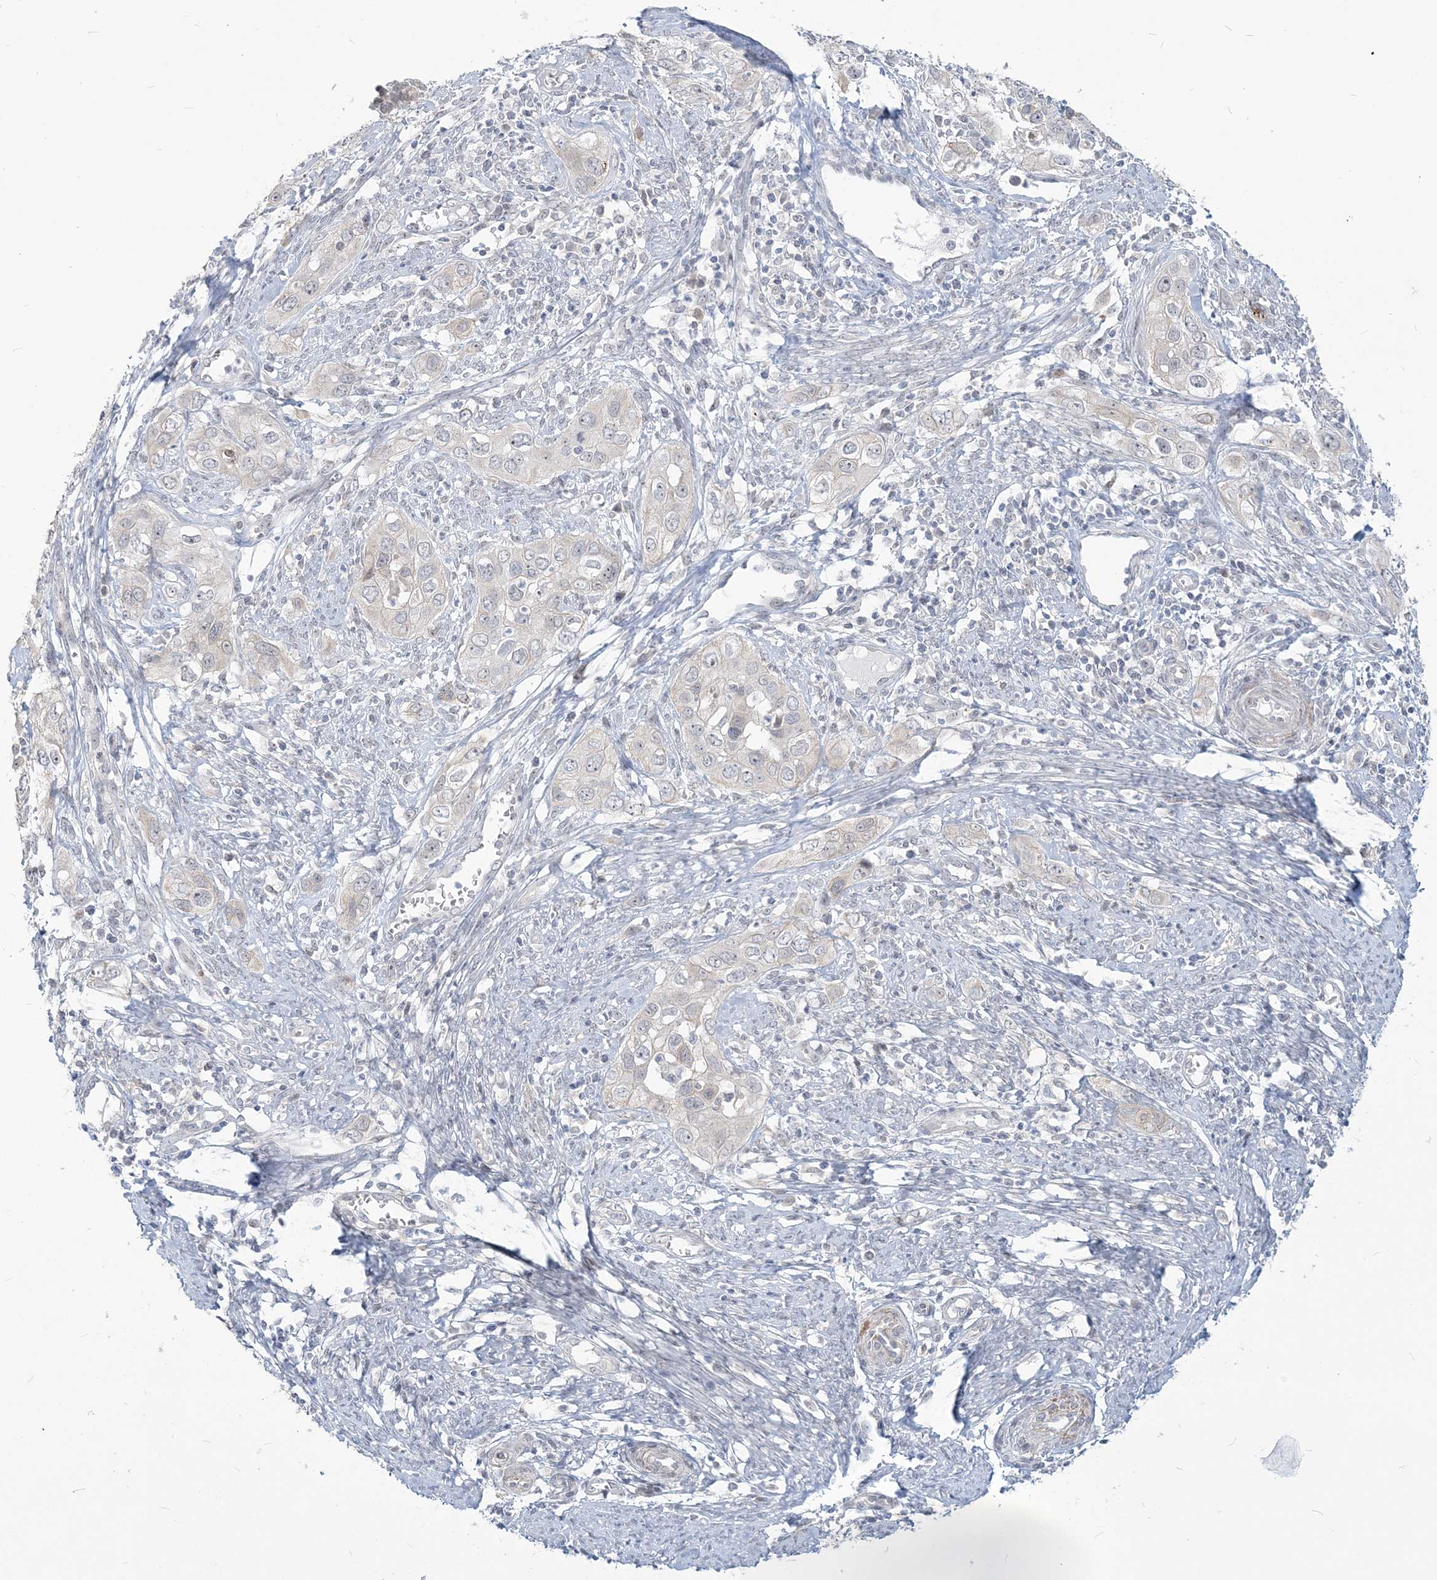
{"staining": {"intensity": "negative", "quantity": "none", "location": "none"}, "tissue": "cervical cancer", "cell_type": "Tumor cells", "image_type": "cancer", "snomed": [{"axis": "morphology", "description": "Squamous cell carcinoma, NOS"}, {"axis": "topography", "description": "Cervix"}], "caption": "Tumor cells show no significant staining in squamous cell carcinoma (cervical).", "gene": "SDAD1", "patient": {"sex": "female", "age": 34}}